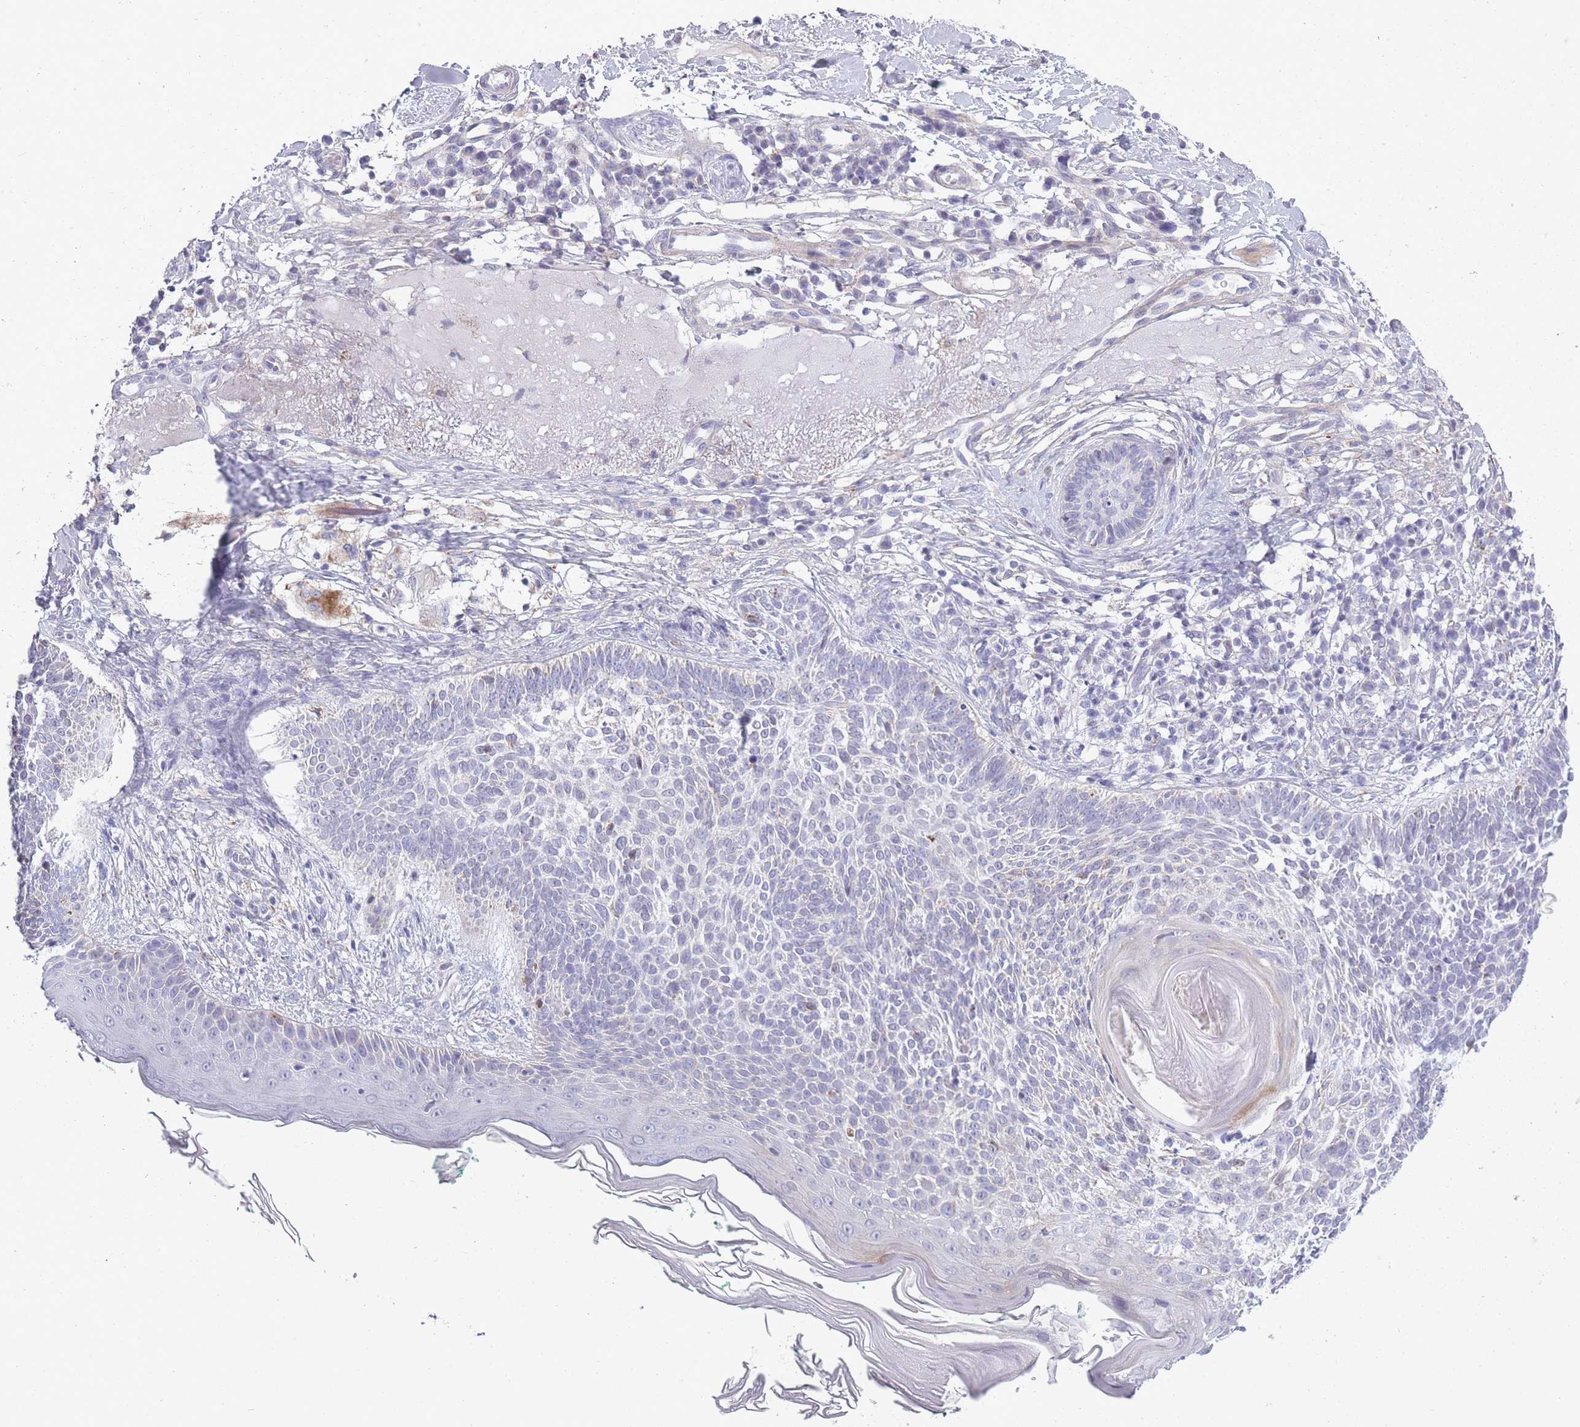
{"staining": {"intensity": "negative", "quantity": "none", "location": "none"}, "tissue": "skin cancer", "cell_type": "Tumor cells", "image_type": "cancer", "snomed": [{"axis": "morphology", "description": "Basal cell carcinoma"}, {"axis": "topography", "description": "Skin"}], "caption": "IHC micrograph of neoplastic tissue: skin cancer stained with DAB (3,3'-diaminobenzidine) shows no significant protein expression in tumor cells.", "gene": "ZBTB24", "patient": {"sex": "male", "age": 72}}